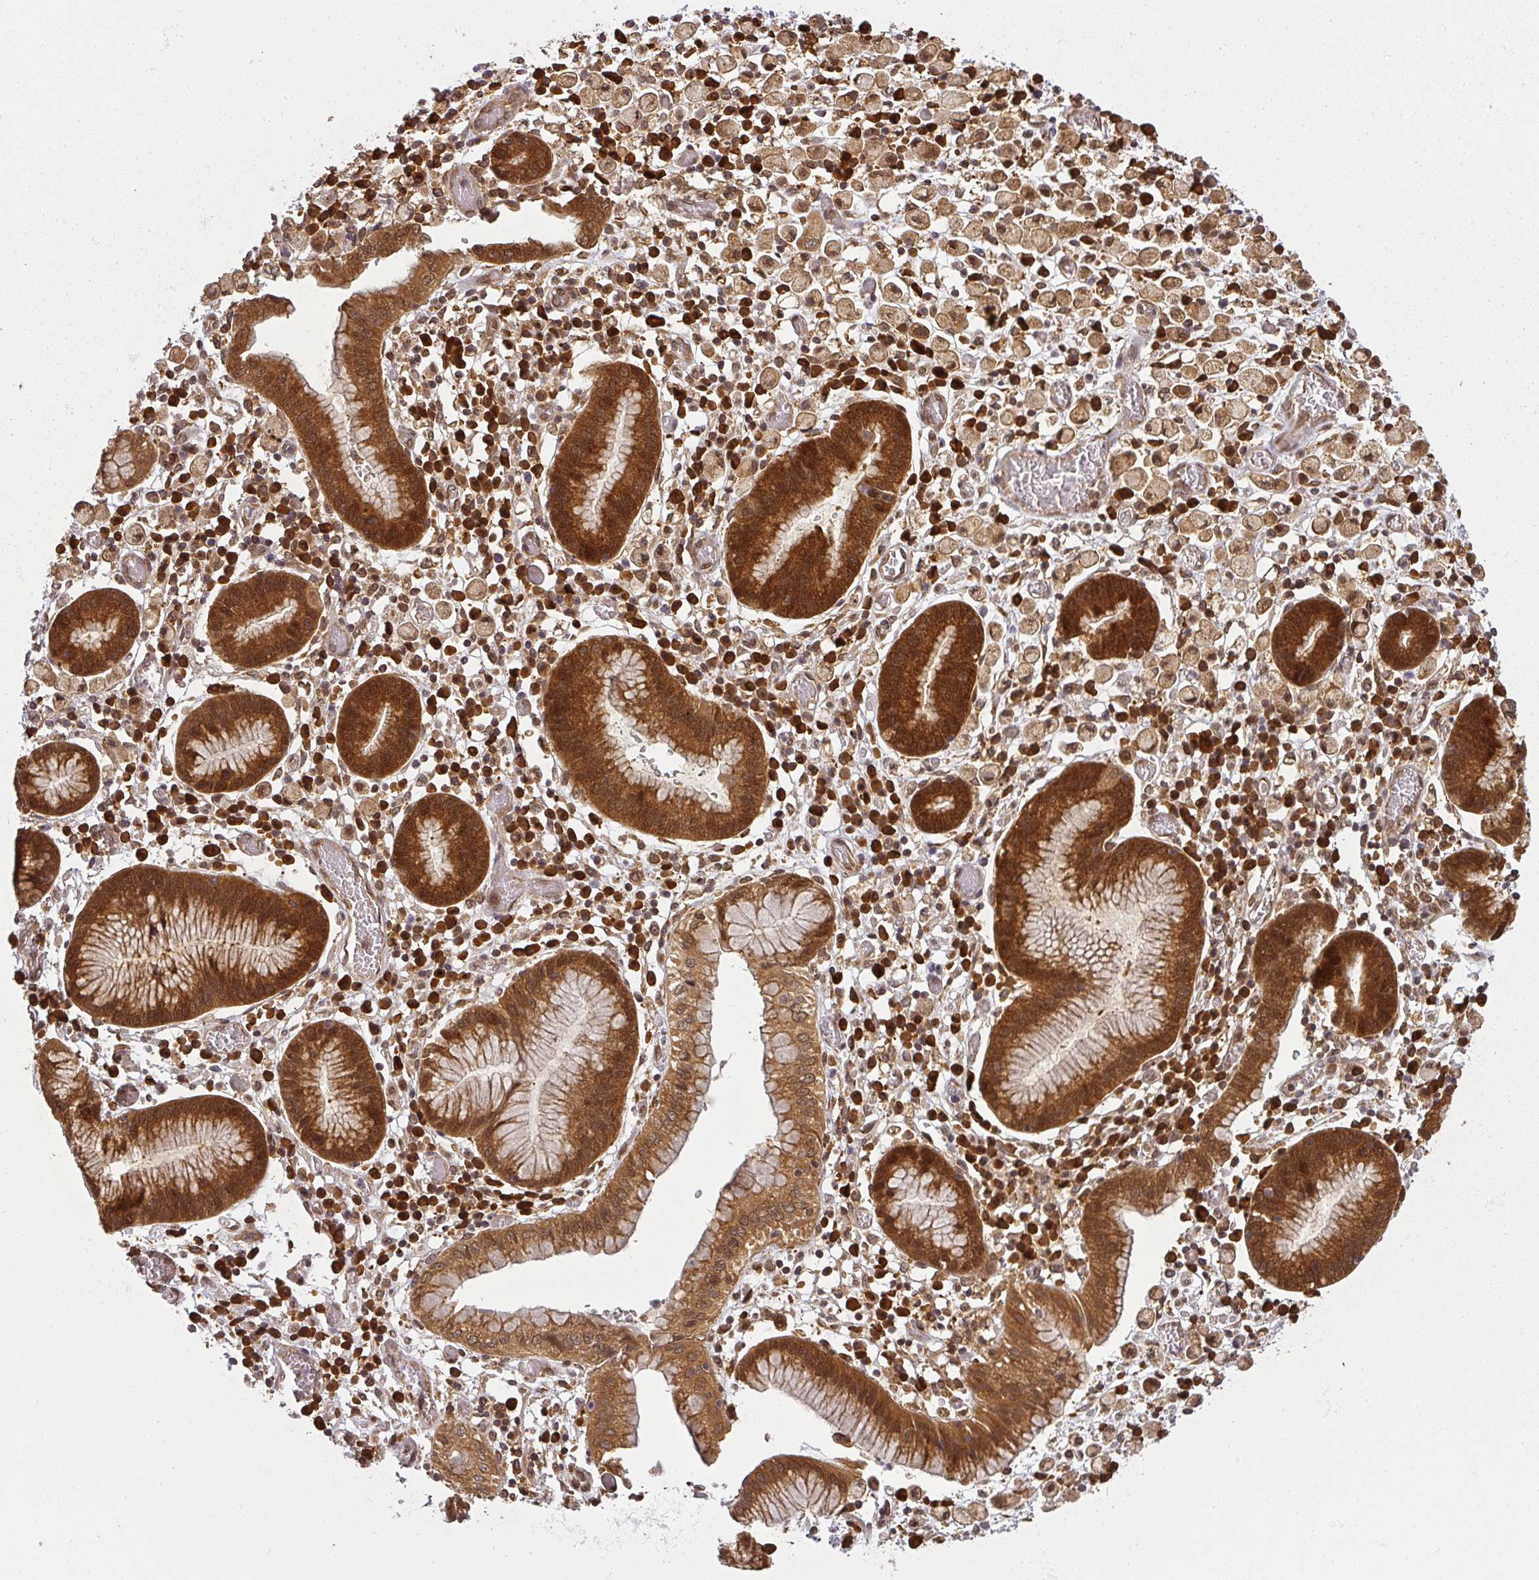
{"staining": {"intensity": "strong", "quantity": ">75%", "location": "cytoplasmic/membranous,nuclear"}, "tissue": "stomach cancer", "cell_type": "Tumor cells", "image_type": "cancer", "snomed": [{"axis": "morphology", "description": "Adenocarcinoma, NOS"}, {"axis": "topography", "description": "Stomach"}], "caption": "A histopathology image showing strong cytoplasmic/membranous and nuclear positivity in about >75% of tumor cells in stomach cancer (adenocarcinoma), as visualized by brown immunohistochemical staining.", "gene": "PPP6R3", "patient": {"sex": "male", "age": 77}}